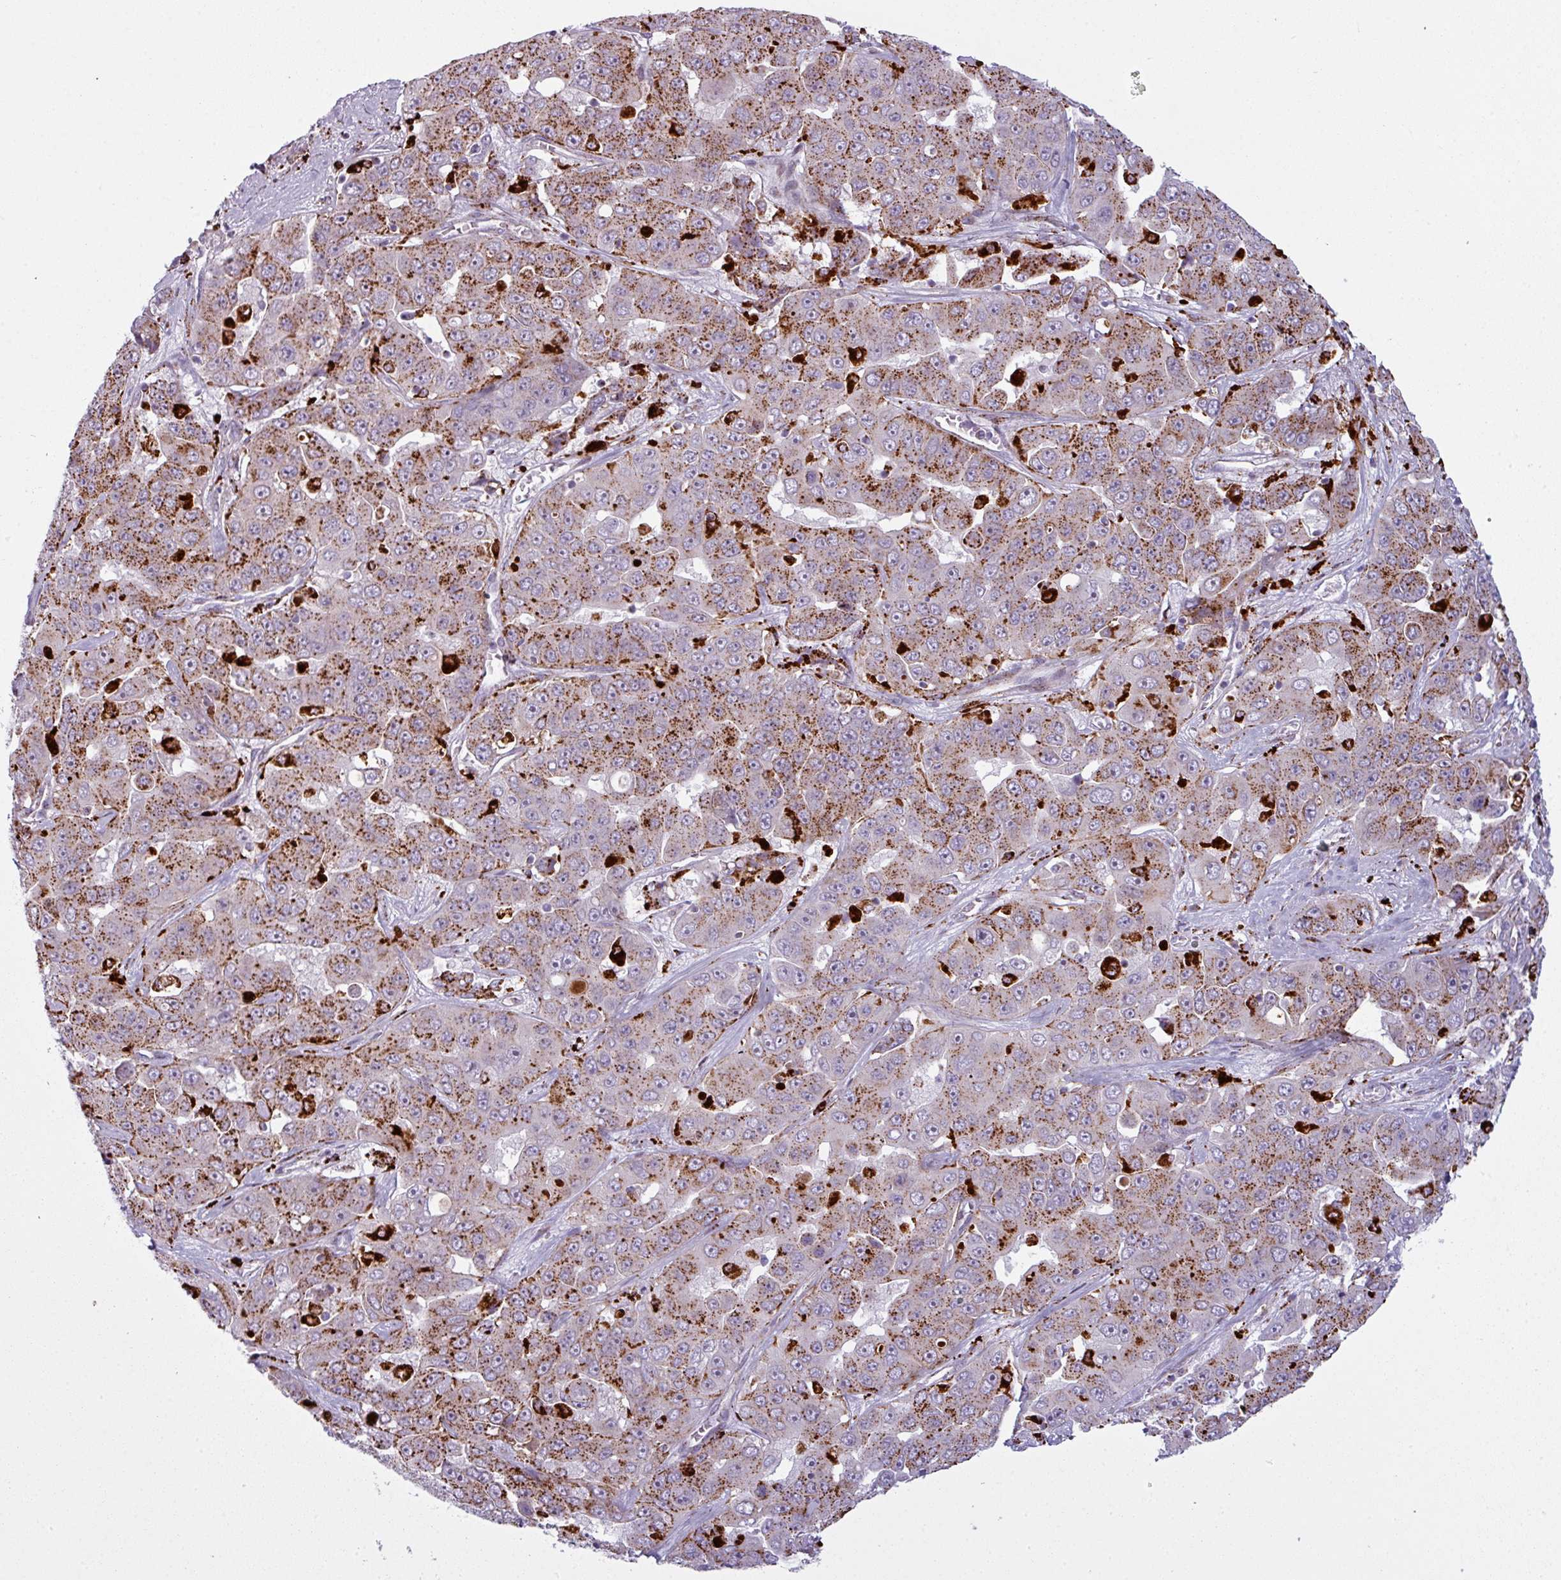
{"staining": {"intensity": "strong", "quantity": ">75%", "location": "cytoplasmic/membranous"}, "tissue": "liver cancer", "cell_type": "Tumor cells", "image_type": "cancer", "snomed": [{"axis": "morphology", "description": "Cholangiocarcinoma"}, {"axis": "topography", "description": "Liver"}], "caption": "Immunohistochemical staining of liver cholangiocarcinoma shows high levels of strong cytoplasmic/membranous protein staining in about >75% of tumor cells.", "gene": "MAP7D2", "patient": {"sex": "female", "age": 52}}